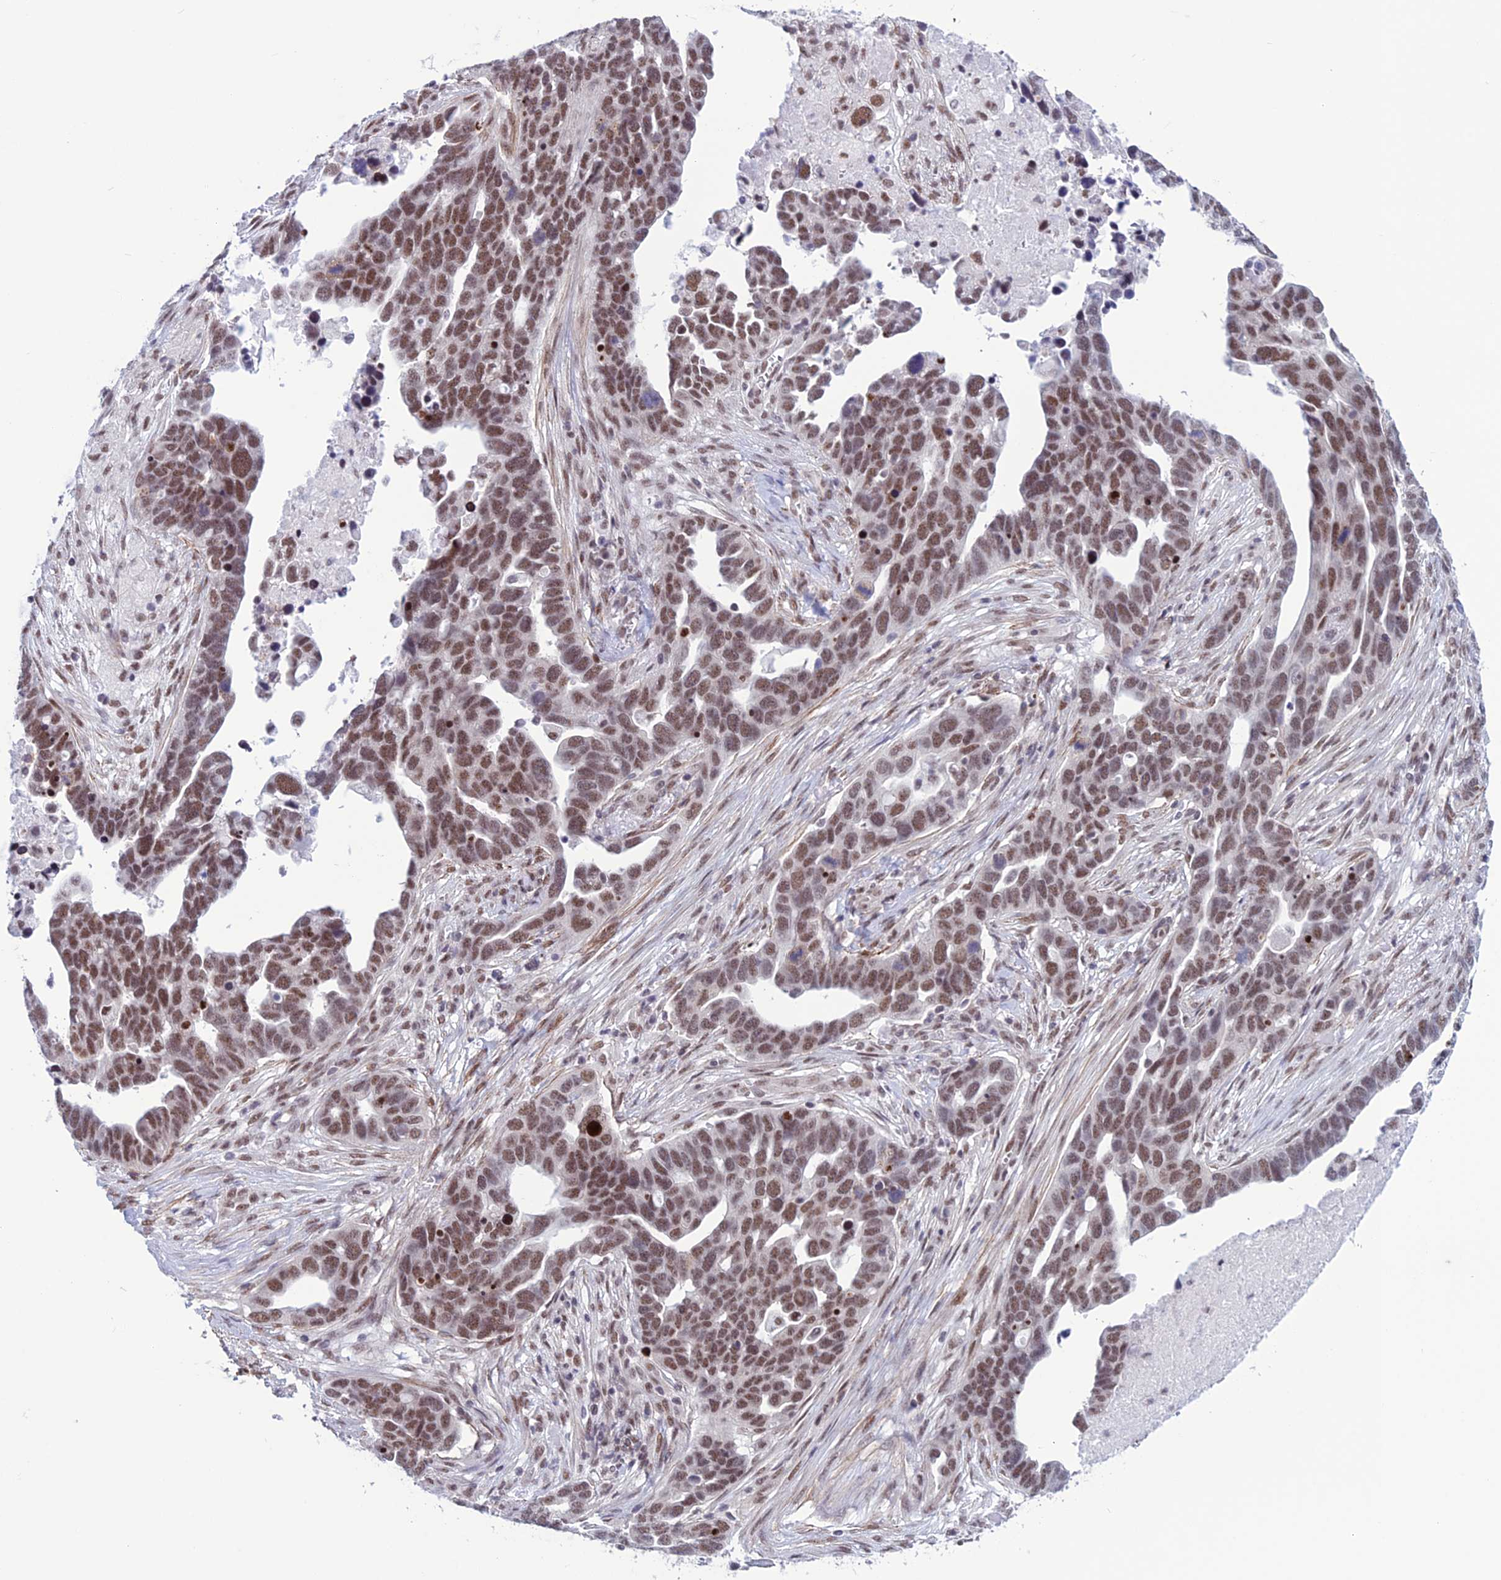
{"staining": {"intensity": "moderate", "quantity": ">75%", "location": "nuclear"}, "tissue": "ovarian cancer", "cell_type": "Tumor cells", "image_type": "cancer", "snomed": [{"axis": "morphology", "description": "Cystadenocarcinoma, serous, NOS"}, {"axis": "topography", "description": "Ovary"}], "caption": "A photomicrograph of ovarian serous cystadenocarcinoma stained for a protein exhibits moderate nuclear brown staining in tumor cells. (brown staining indicates protein expression, while blue staining denotes nuclei).", "gene": "U2AF1", "patient": {"sex": "female", "age": 54}}